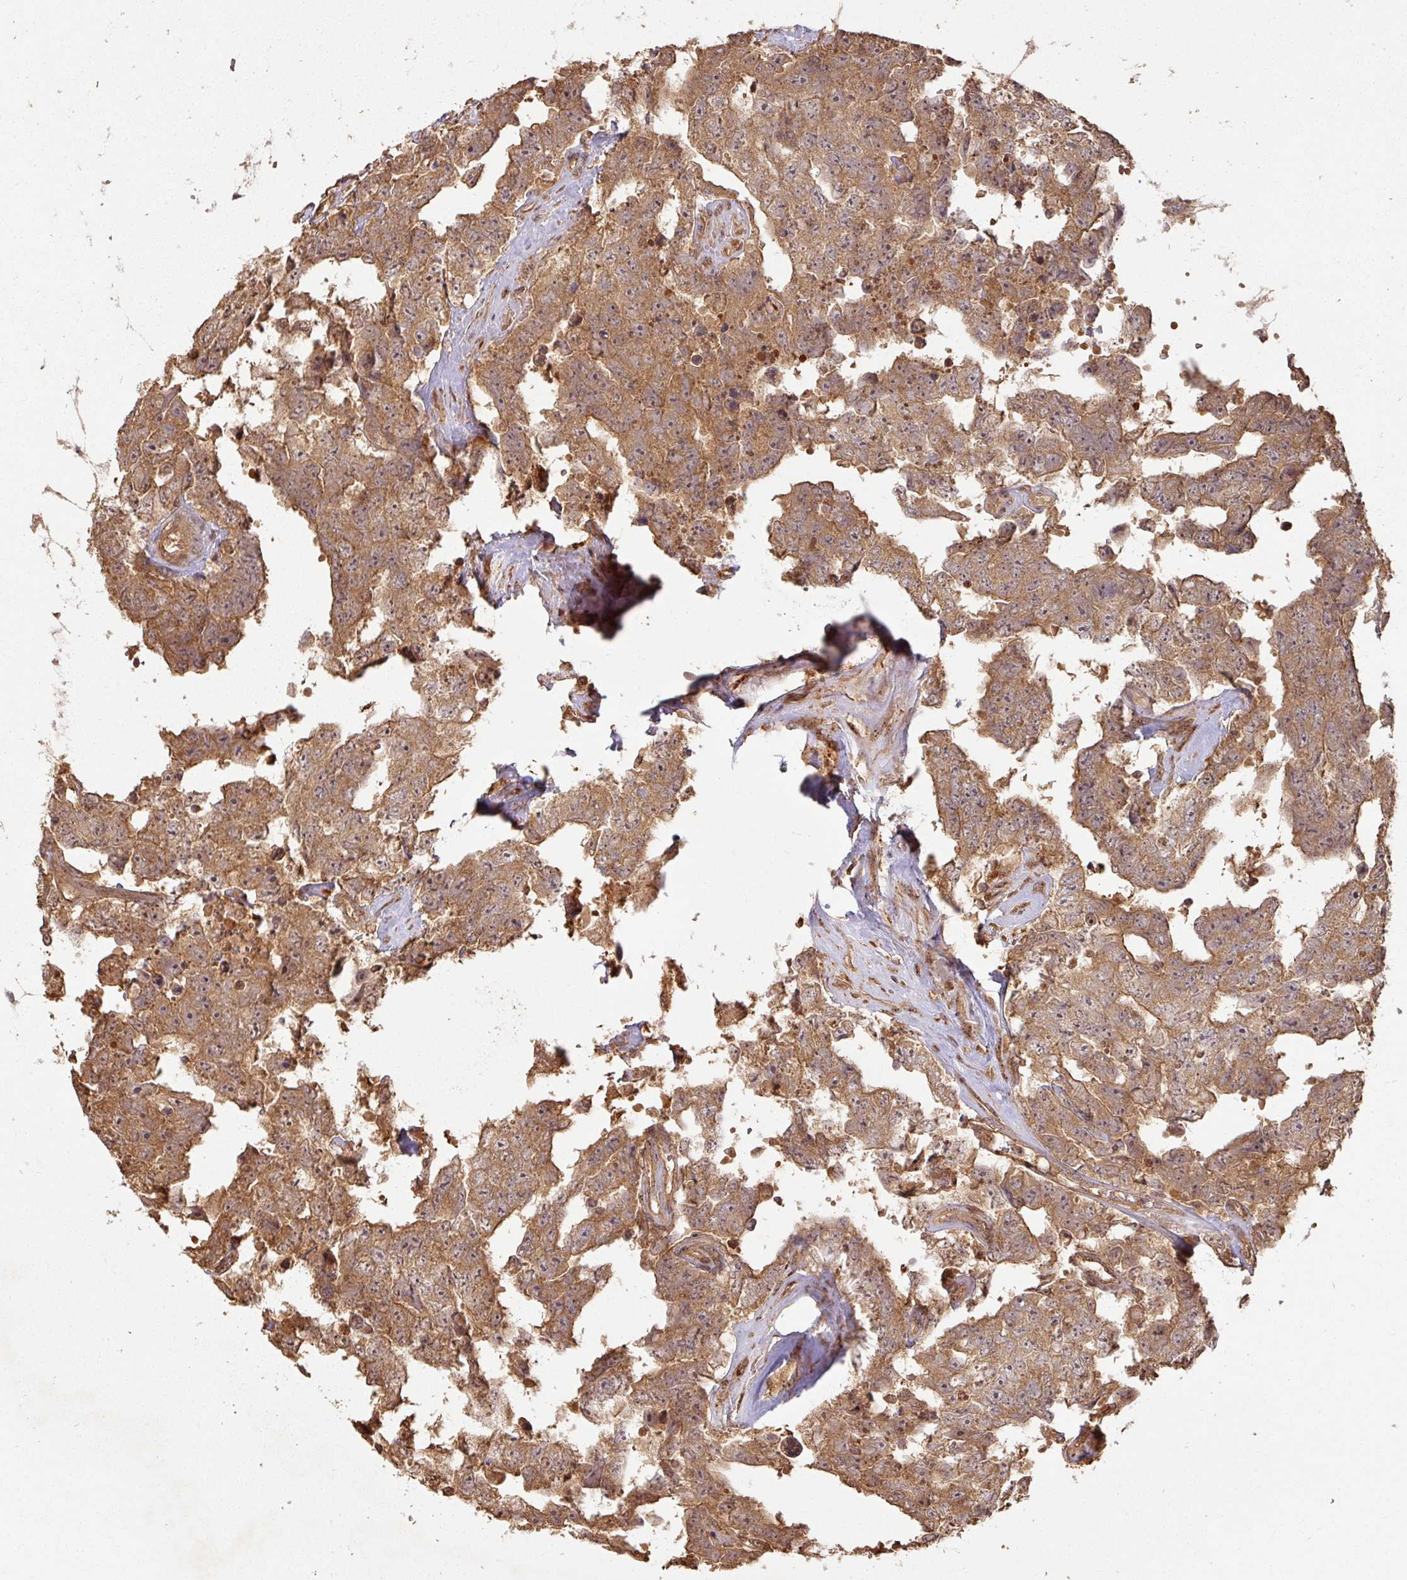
{"staining": {"intensity": "moderate", "quantity": ">75%", "location": "cytoplasmic/membranous,nuclear"}, "tissue": "testis cancer", "cell_type": "Tumor cells", "image_type": "cancer", "snomed": [{"axis": "morphology", "description": "Normal tissue, NOS"}, {"axis": "morphology", "description": "Carcinoma, Embryonal, NOS"}, {"axis": "topography", "description": "Testis"}, {"axis": "topography", "description": "Epididymis"}], "caption": "The image reveals a brown stain indicating the presence of a protein in the cytoplasmic/membranous and nuclear of tumor cells in testis cancer (embryonal carcinoma).", "gene": "ZNF322", "patient": {"sex": "male", "age": 25}}